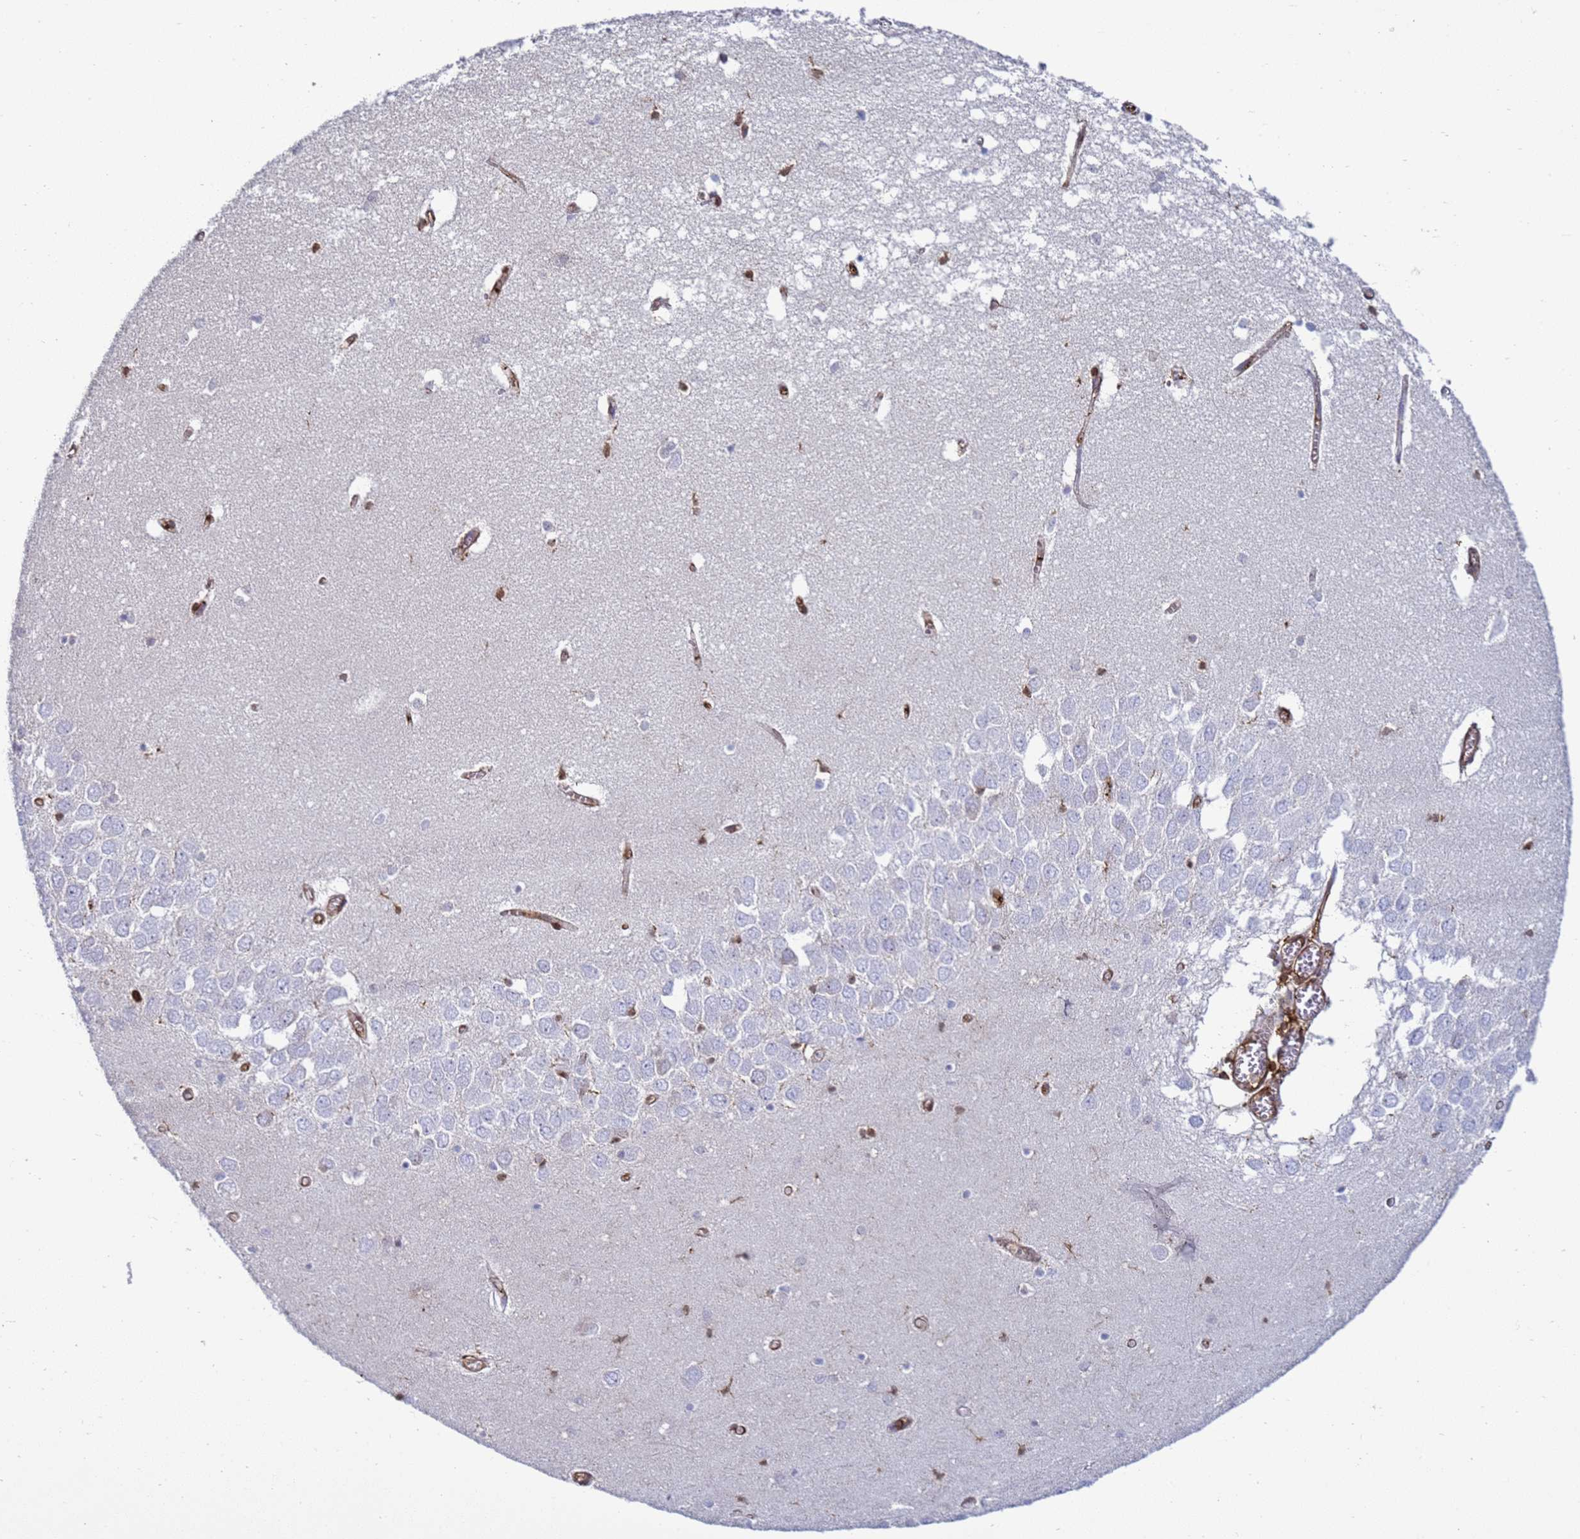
{"staining": {"intensity": "negative", "quantity": "none", "location": "none"}, "tissue": "hippocampus", "cell_type": "Glial cells", "image_type": "normal", "snomed": [{"axis": "morphology", "description": "Normal tissue, NOS"}, {"axis": "topography", "description": "Hippocampus"}], "caption": "This is an immunohistochemistry (IHC) histopathology image of unremarkable human hippocampus. There is no positivity in glial cells.", "gene": "ZBTB8OS", "patient": {"sex": "male", "age": 70}}